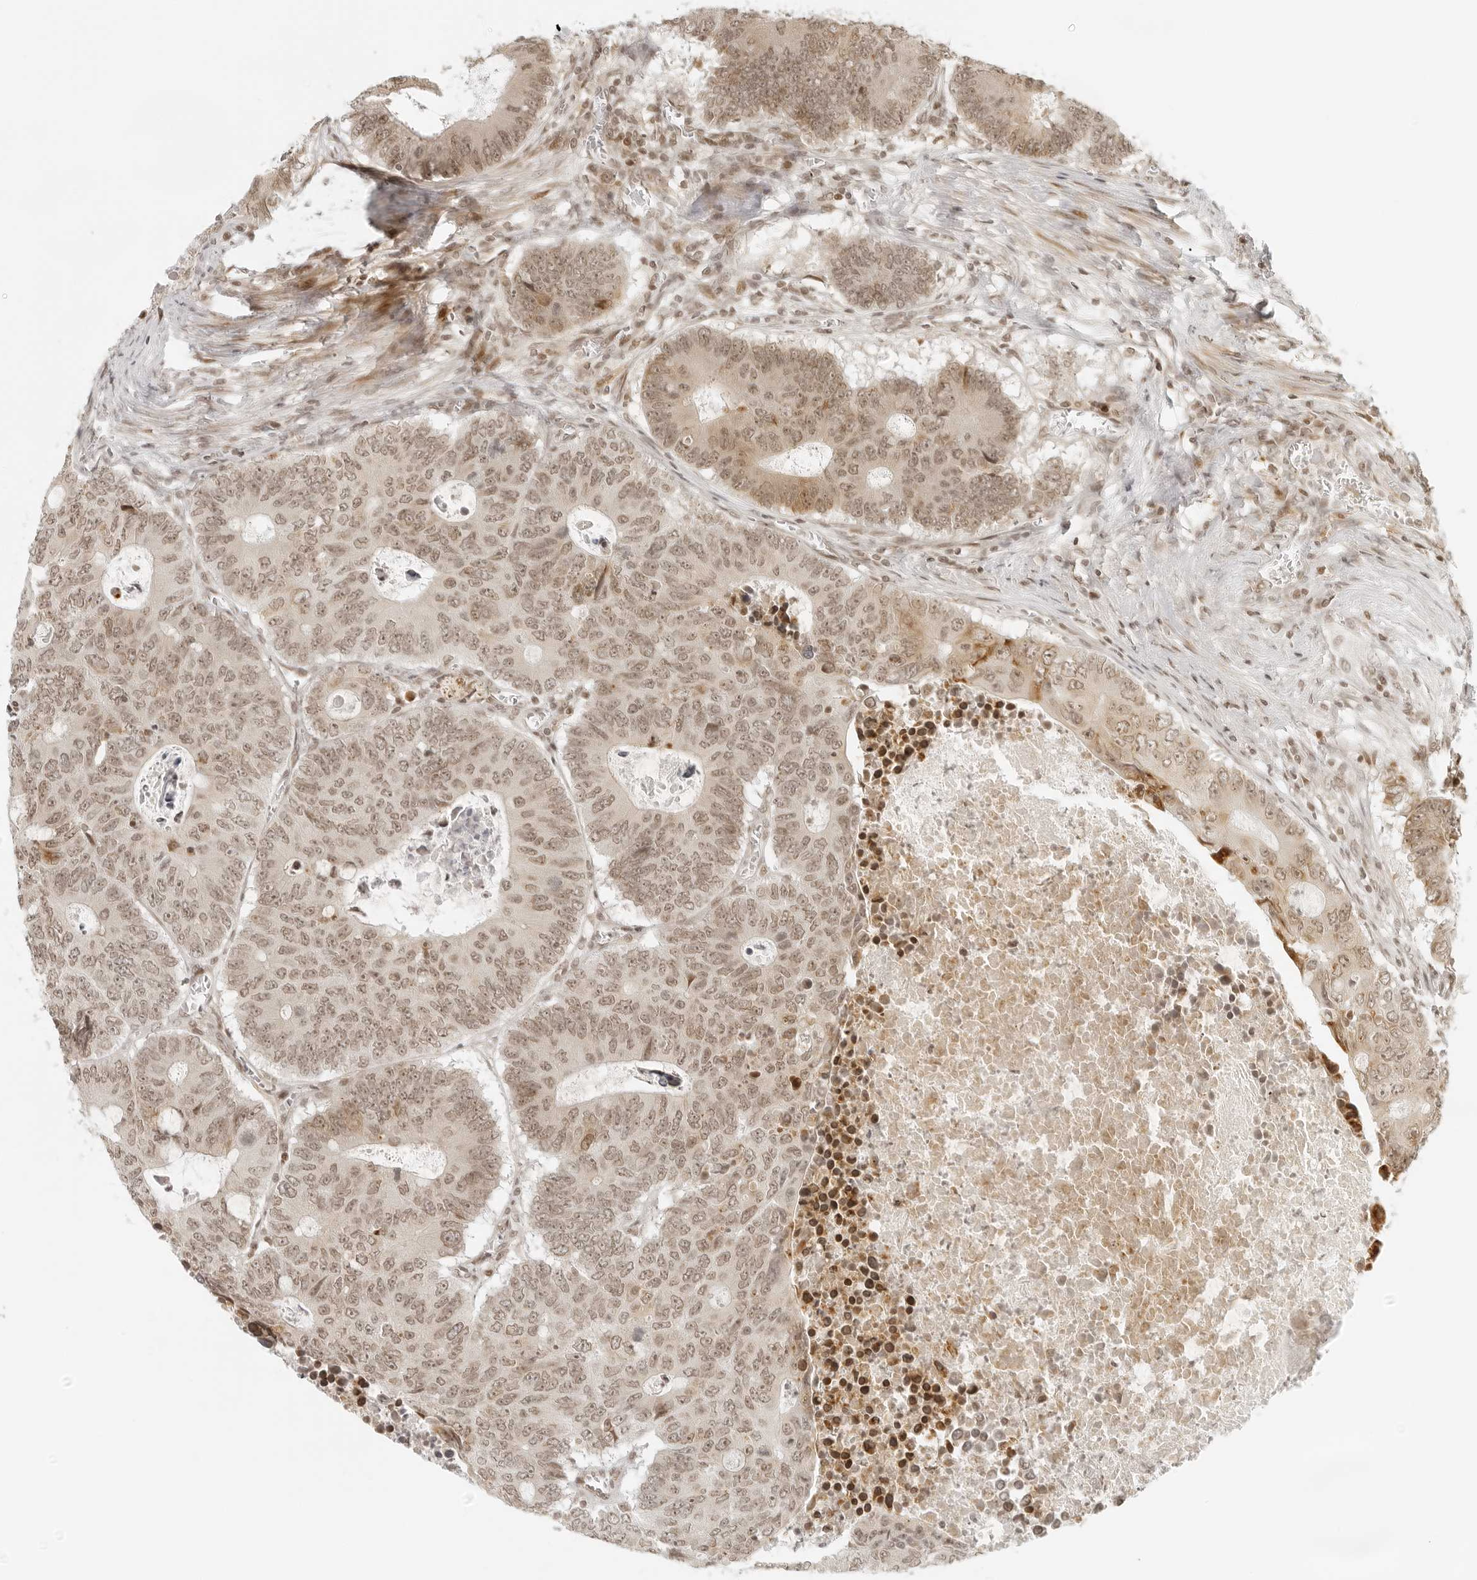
{"staining": {"intensity": "moderate", "quantity": ">75%", "location": "nuclear"}, "tissue": "colorectal cancer", "cell_type": "Tumor cells", "image_type": "cancer", "snomed": [{"axis": "morphology", "description": "Adenocarcinoma, NOS"}, {"axis": "topography", "description": "Colon"}], "caption": "Colorectal adenocarcinoma stained for a protein displays moderate nuclear positivity in tumor cells.", "gene": "ZNF407", "patient": {"sex": "male", "age": 87}}